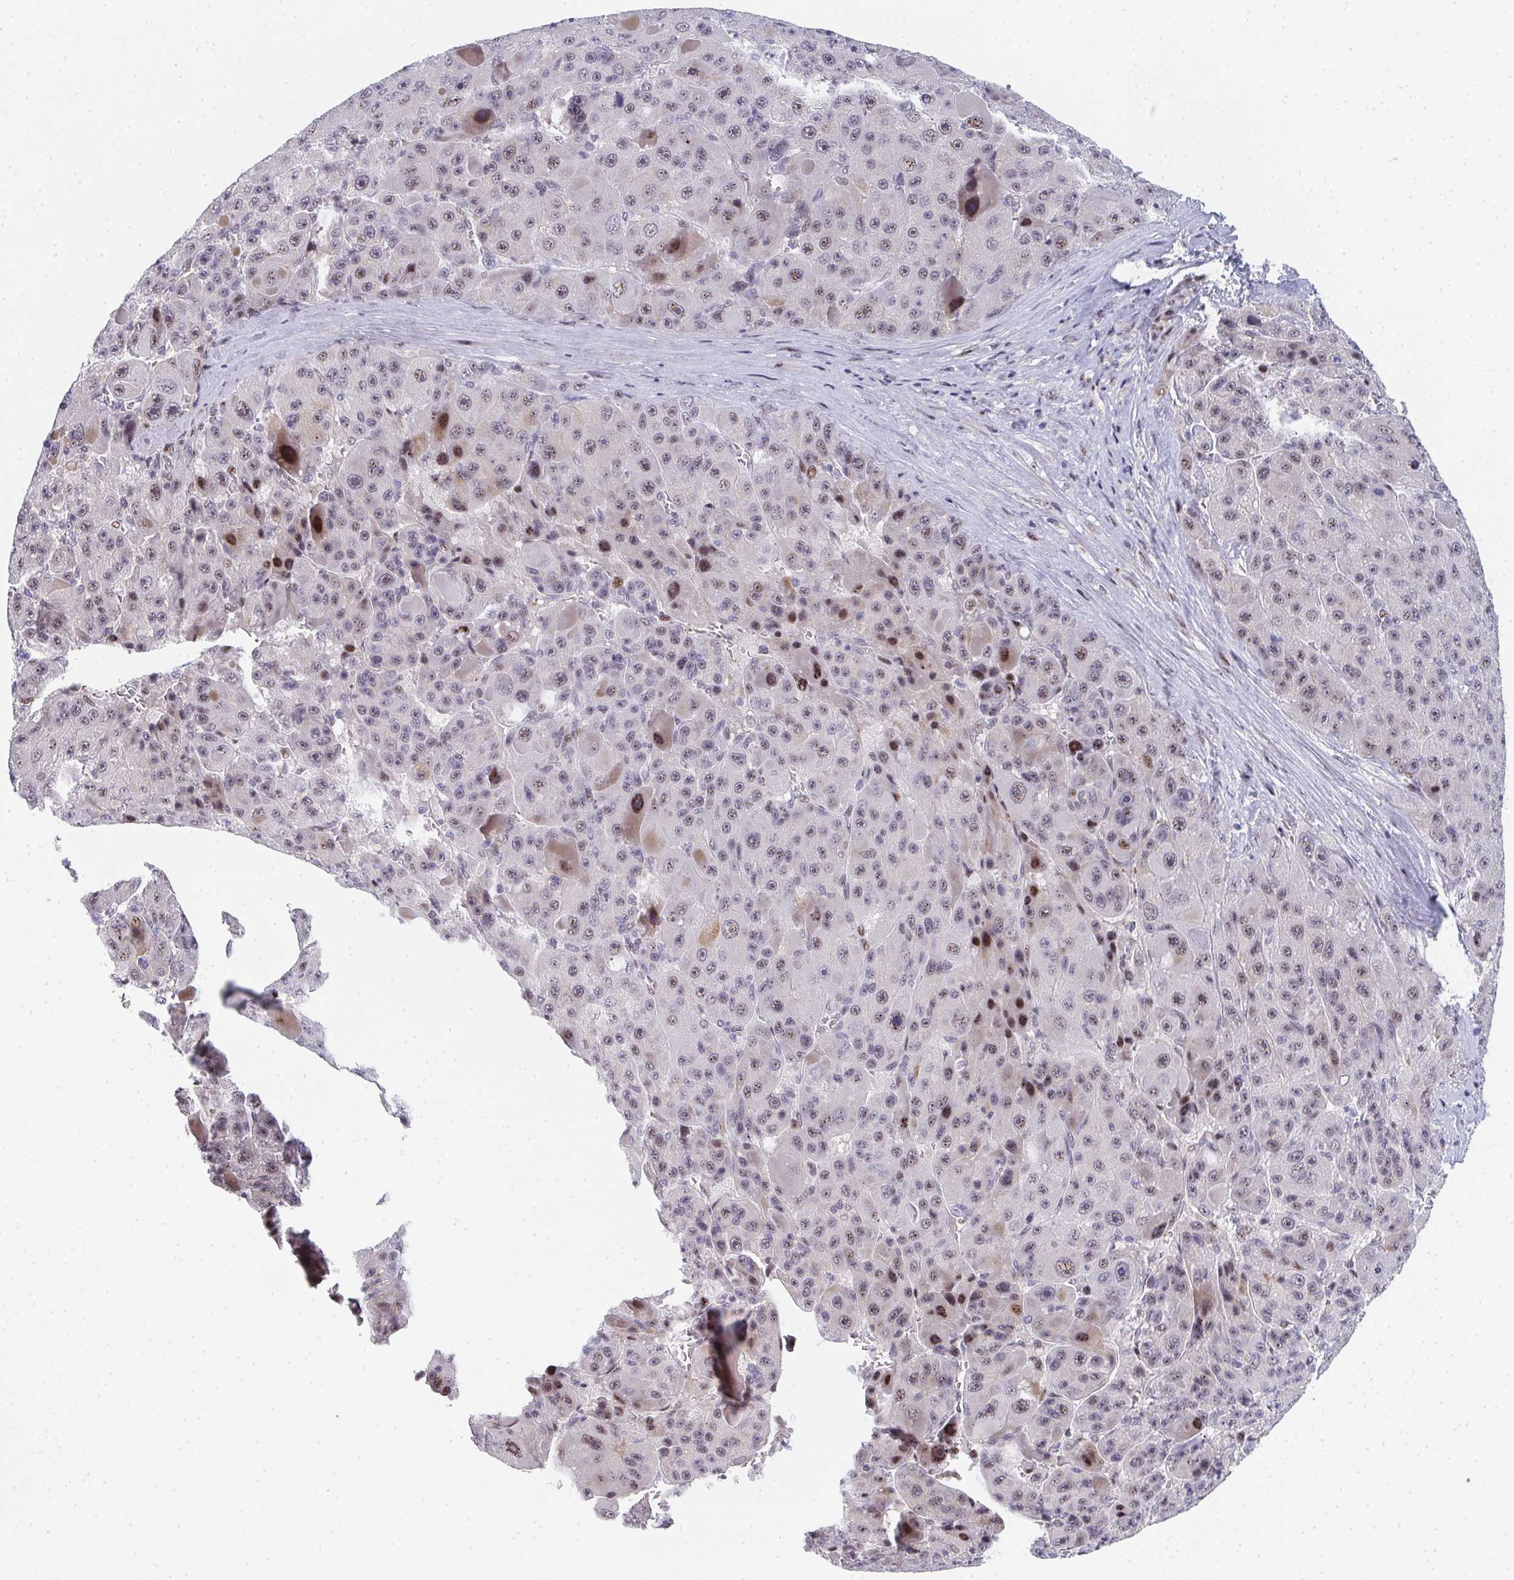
{"staining": {"intensity": "moderate", "quantity": "25%-75%", "location": "nuclear"}, "tissue": "liver cancer", "cell_type": "Tumor cells", "image_type": "cancer", "snomed": [{"axis": "morphology", "description": "Carcinoma, Hepatocellular, NOS"}, {"axis": "topography", "description": "Liver"}], "caption": "Hepatocellular carcinoma (liver) stained for a protein (brown) reveals moderate nuclear positive staining in approximately 25%-75% of tumor cells.", "gene": "ZIC3", "patient": {"sex": "male", "age": 76}}